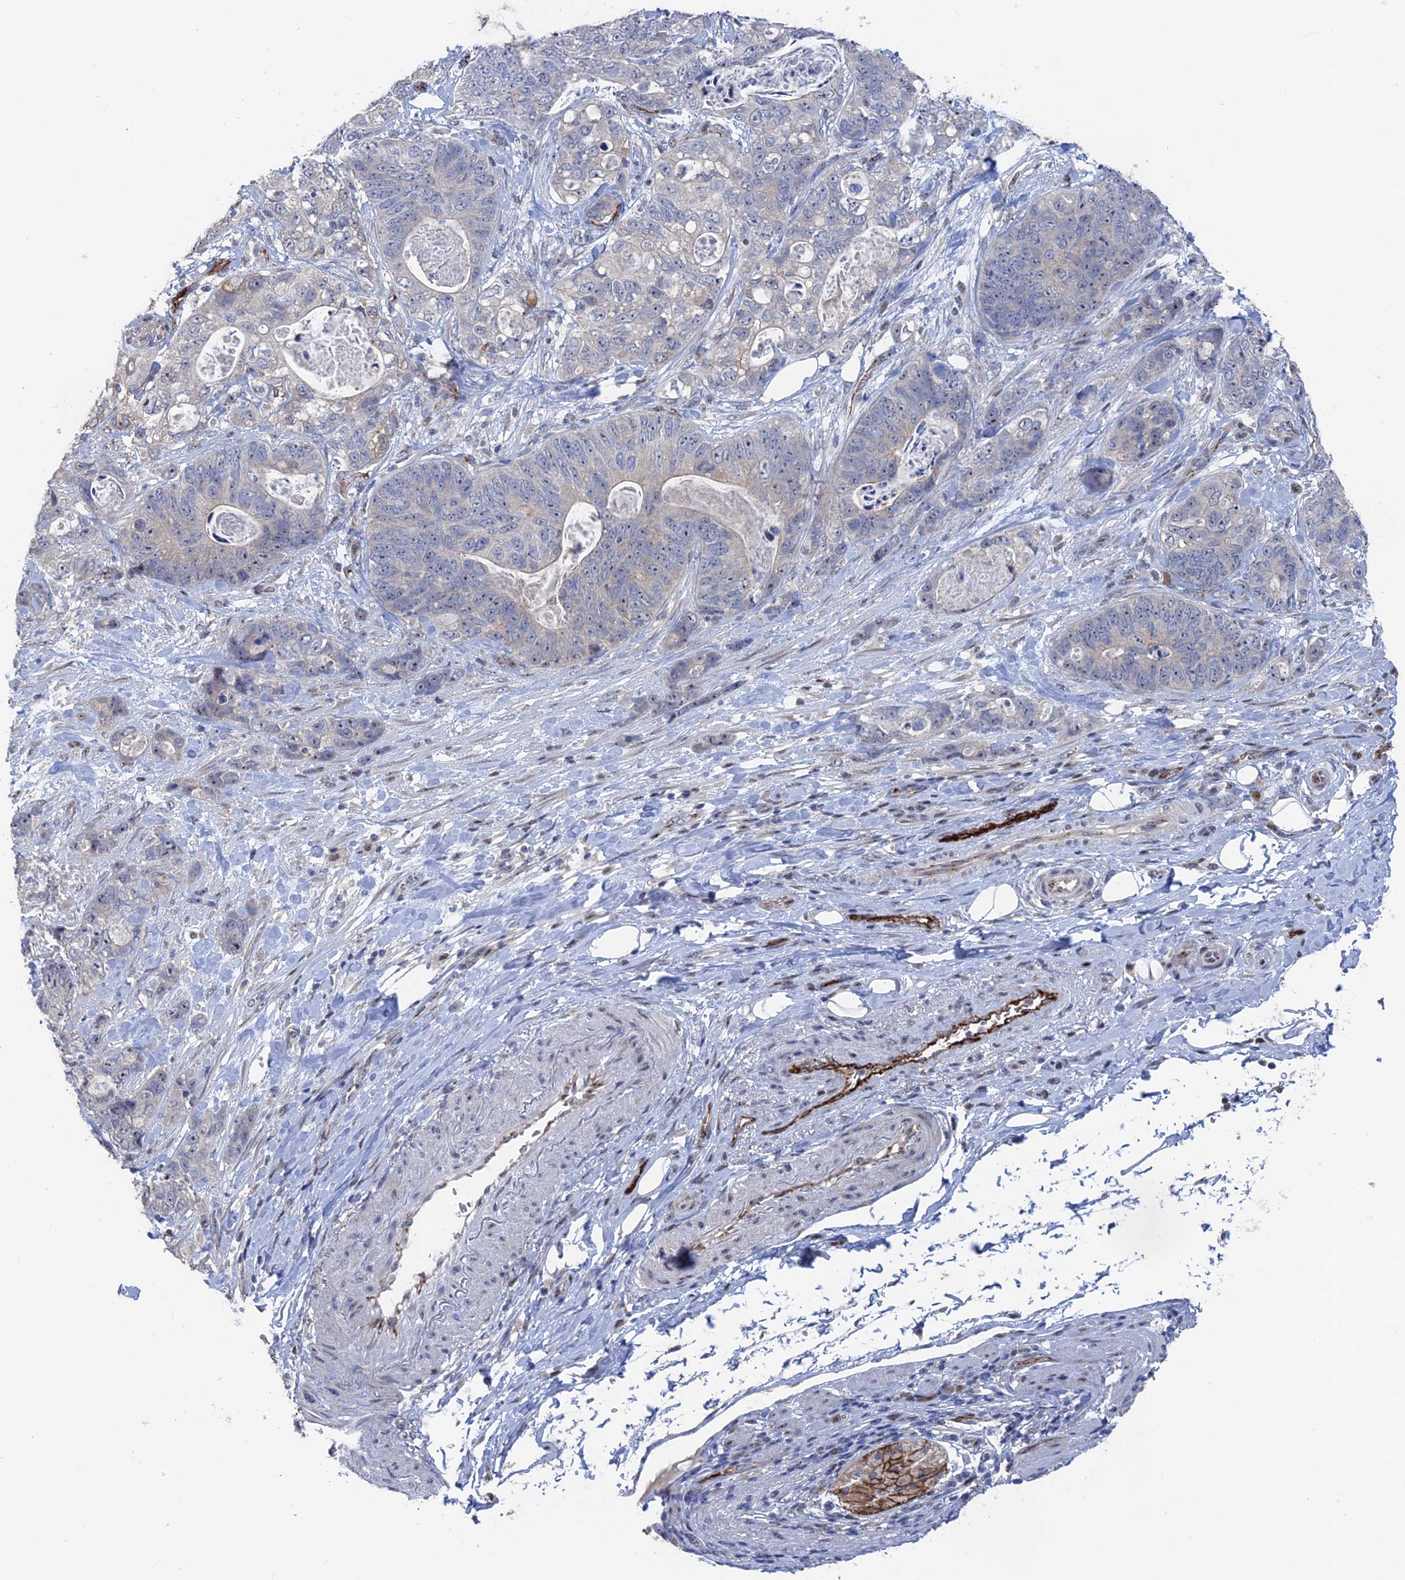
{"staining": {"intensity": "negative", "quantity": "none", "location": "none"}, "tissue": "stomach cancer", "cell_type": "Tumor cells", "image_type": "cancer", "snomed": [{"axis": "morphology", "description": "Normal tissue, NOS"}, {"axis": "morphology", "description": "Adenocarcinoma, NOS"}, {"axis": "topography", "description": "Stomach"}], "caption": "Stomach cancer (adenocarcinoma) was stained to show a protein in brown. There is no significant expression in tumor cells.", "gene": "SH3D21", "patient": {"sex": "female", "age": 89}}